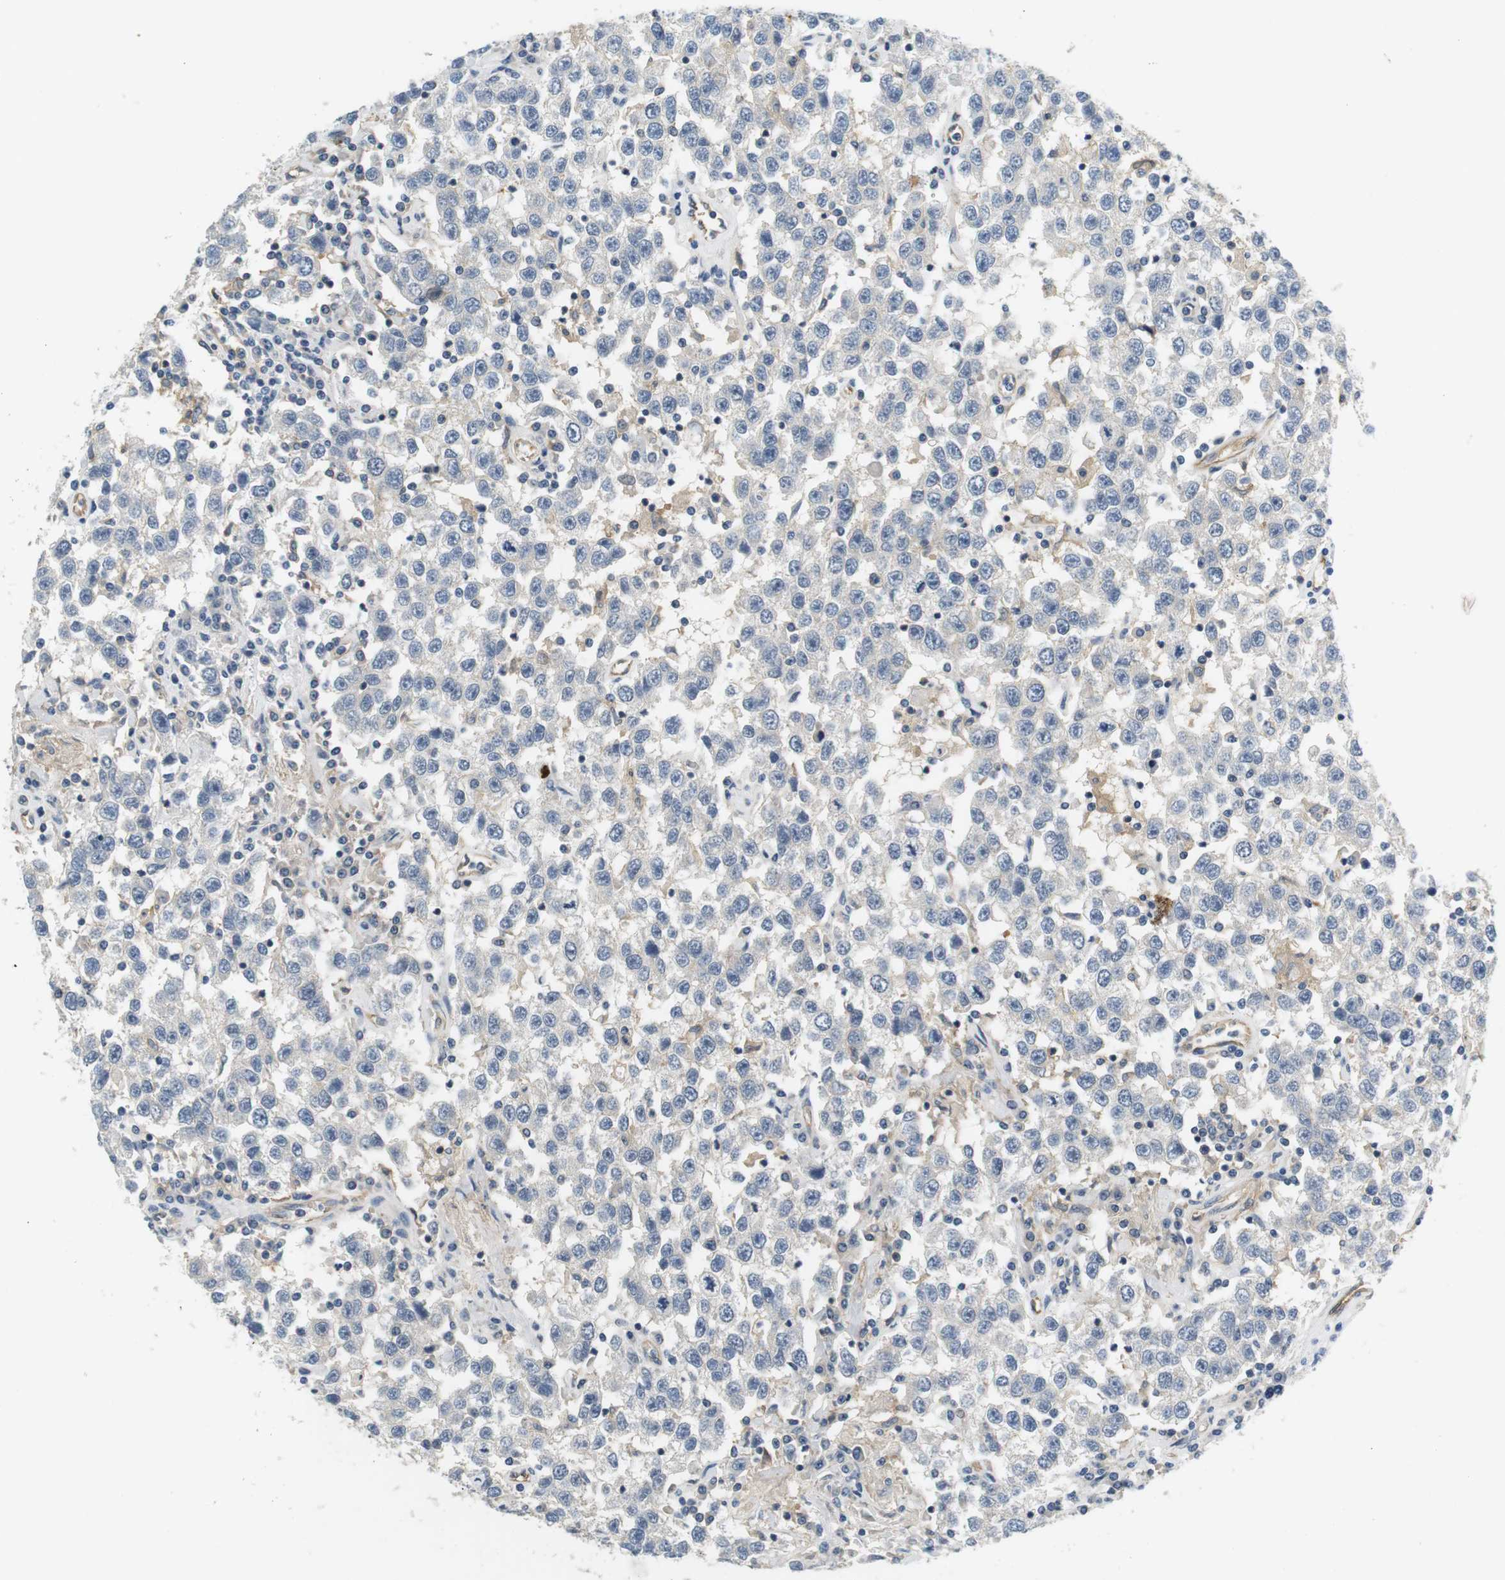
{"staining": {"intensity": "negative", "quantity": "none", "location": "none"}, "tissue": "testis cancer", "cell_type": "Tumor cells", "image_type": "cancer", "snomed": [{"axis": "morphology", "description": "Seminoma, NOS"}, {"axis": "topography", "description": "Testis"}], "caption": "This is a histopathology image of IHC staining of testis cancer, which shows no staining in tumor cells. (DAB (3,3'-diaminobenzidine) immunohistochemistry, high magnification).", "gene": "SLC30A1", "patient": {"sex": "male", "age": 41}}